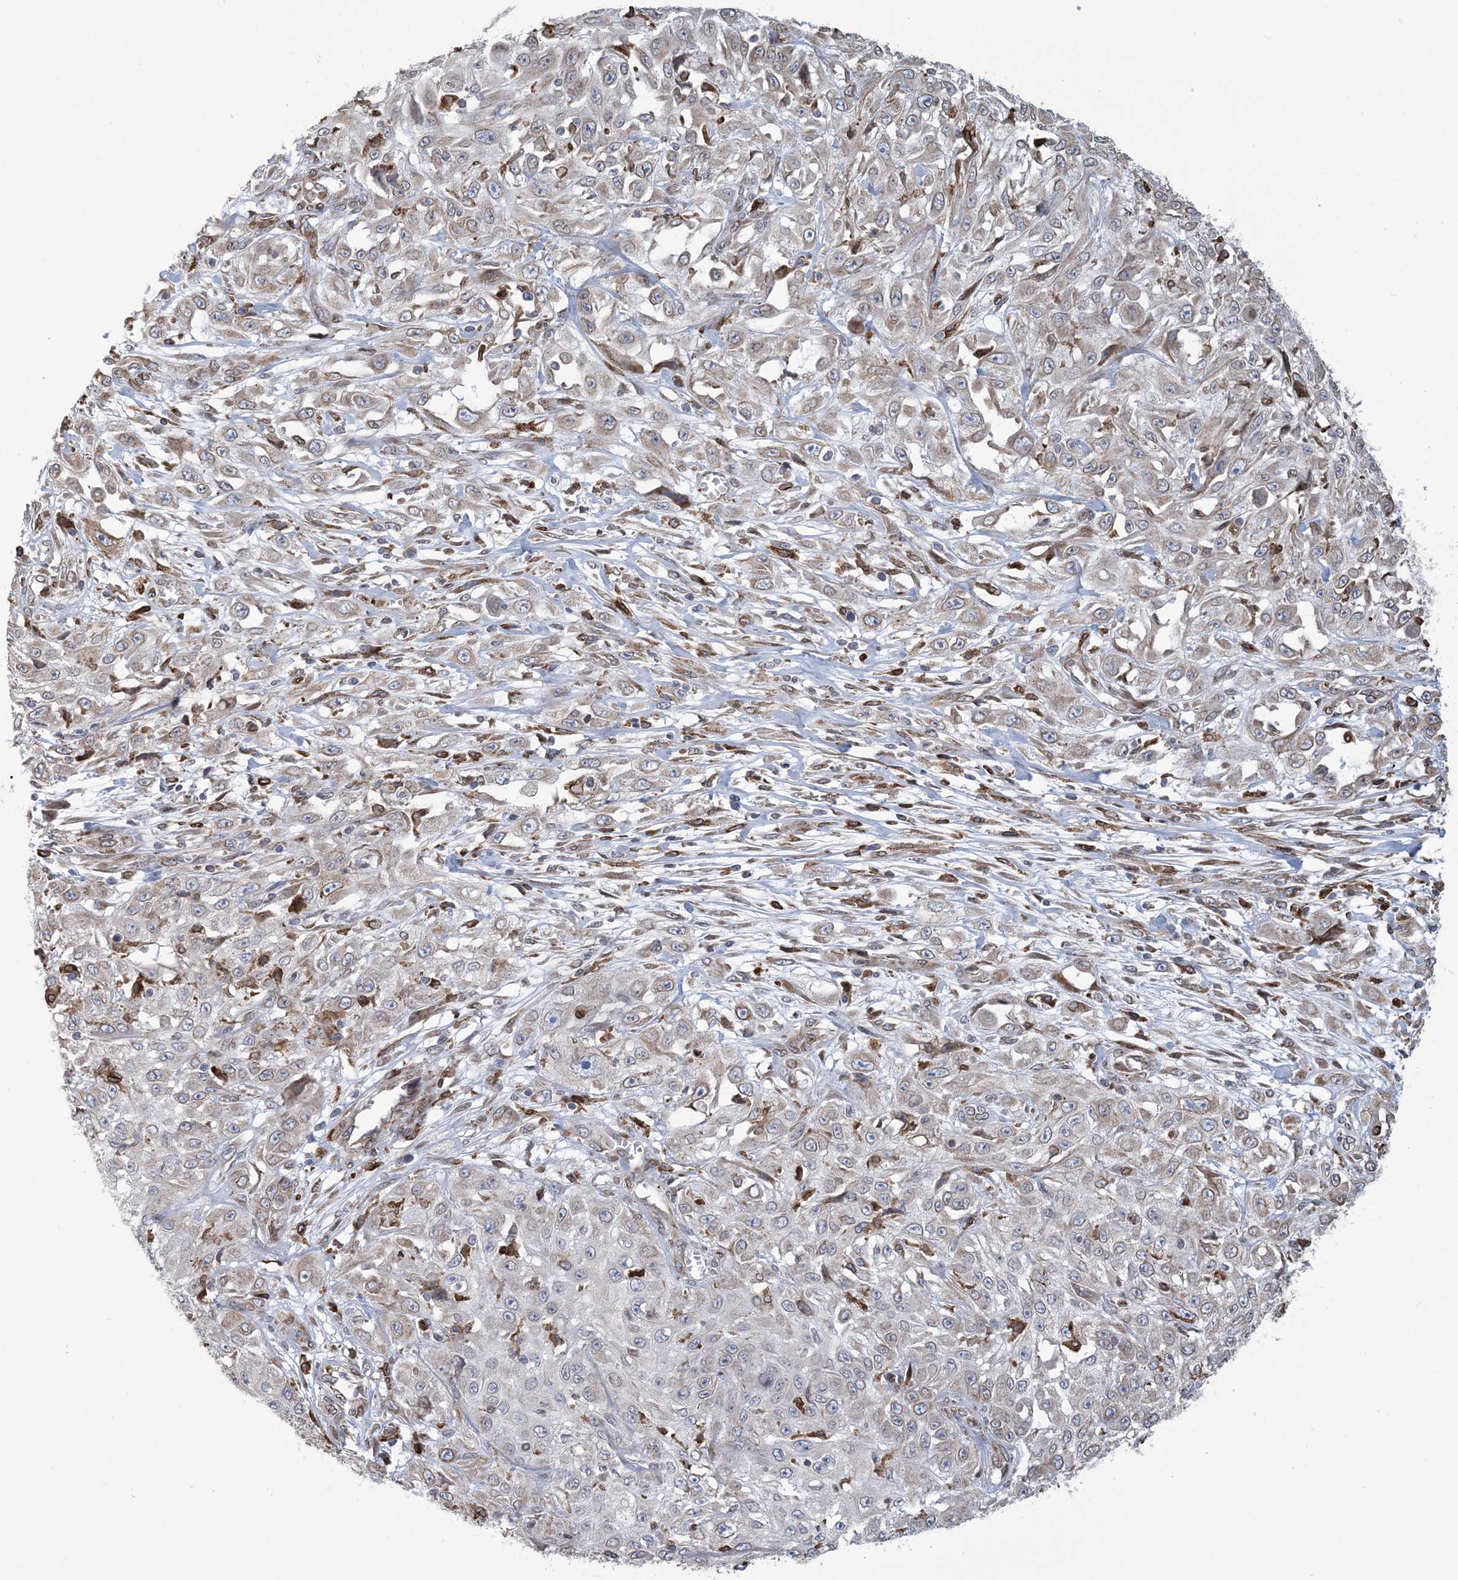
{"staining": {"intensity": "weak", "quantity": "25%-75%", "location": "cytoplasmic/membranous"}, "tissue": "skin cancer", "cell_type": "Tumor cells", "image_type": "cancer", "snomed": [{"axis": "morphology", "description": "Squamous cell carcinoma, NOS"}, {"axis": "morphology", "description": "Squamous cell carcinoma, metastatic, NOS"}, {"axis": "topography", "description": "Skin"}, {"axis": "topography", "description": "Lymph node"}], "caption": "Protein positivity by immunohistochemistry (IHC) displays weak cytoplasmic/membranous positivity in about 25%-75% of tumor cells in skin cancer (squamous cell carcinoma).", "gene": "SHANK1", "patient": {"sex": "male", "age": 75}}